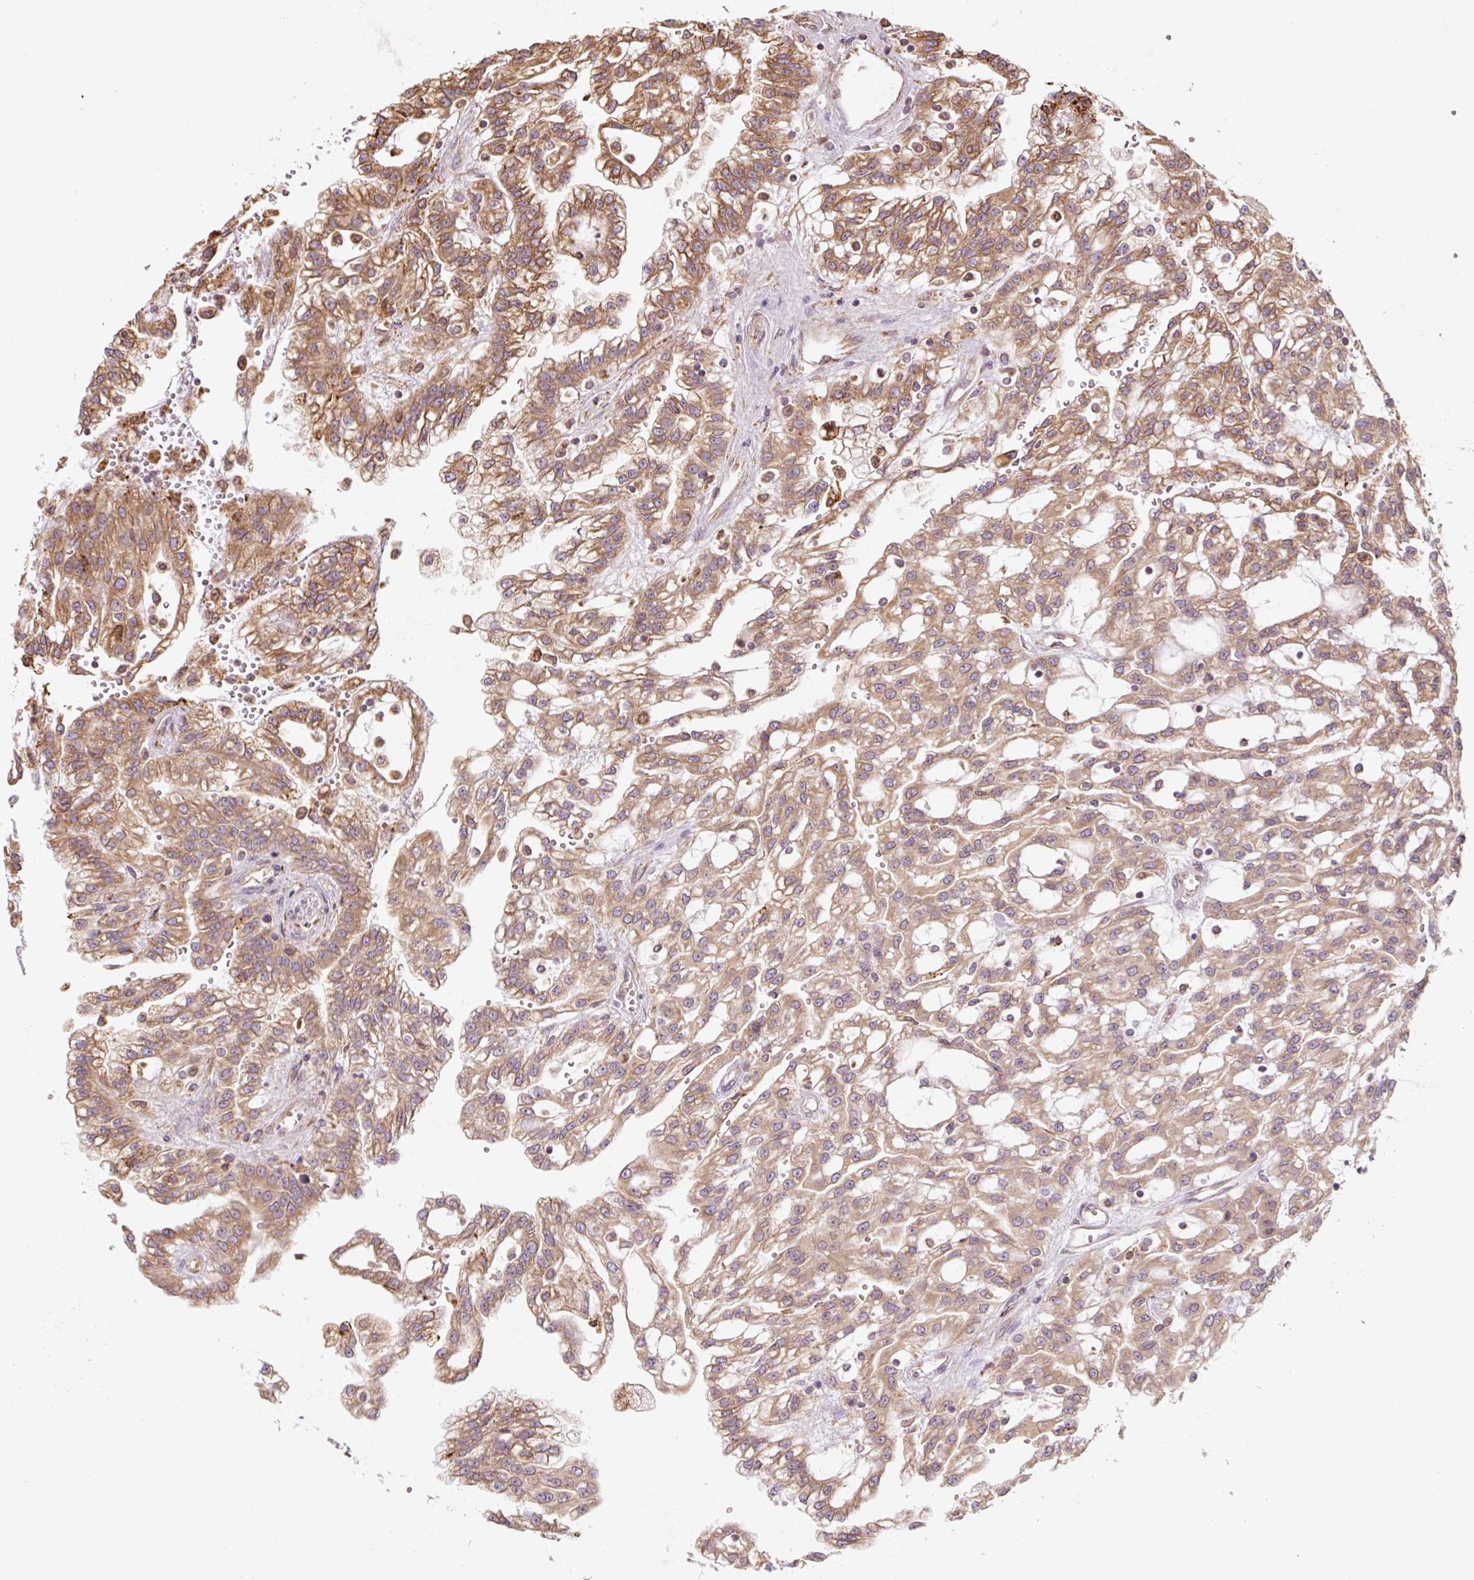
{"staining": {"intensity": "moderate", "quantity": ">75%", "location": "cytoplasmic/membranous"}, "tissue": "renal cancer", "cell_type": "Tumor cells", "image_type": "cancer", "snomed": [{"axis": "morphology", "description": "Adenocarcinoma, NOS"}, {"axis": "topography", "description": "Kidney"}], "caption": "Immunohistochemical staining of renal cancer demonstrates moderate cytoplasmic/membranous protein positivity in approximately >75% of tumor cells.", "gene": "PRKCSH", "patient": {"sex": "male", "age": 63}}